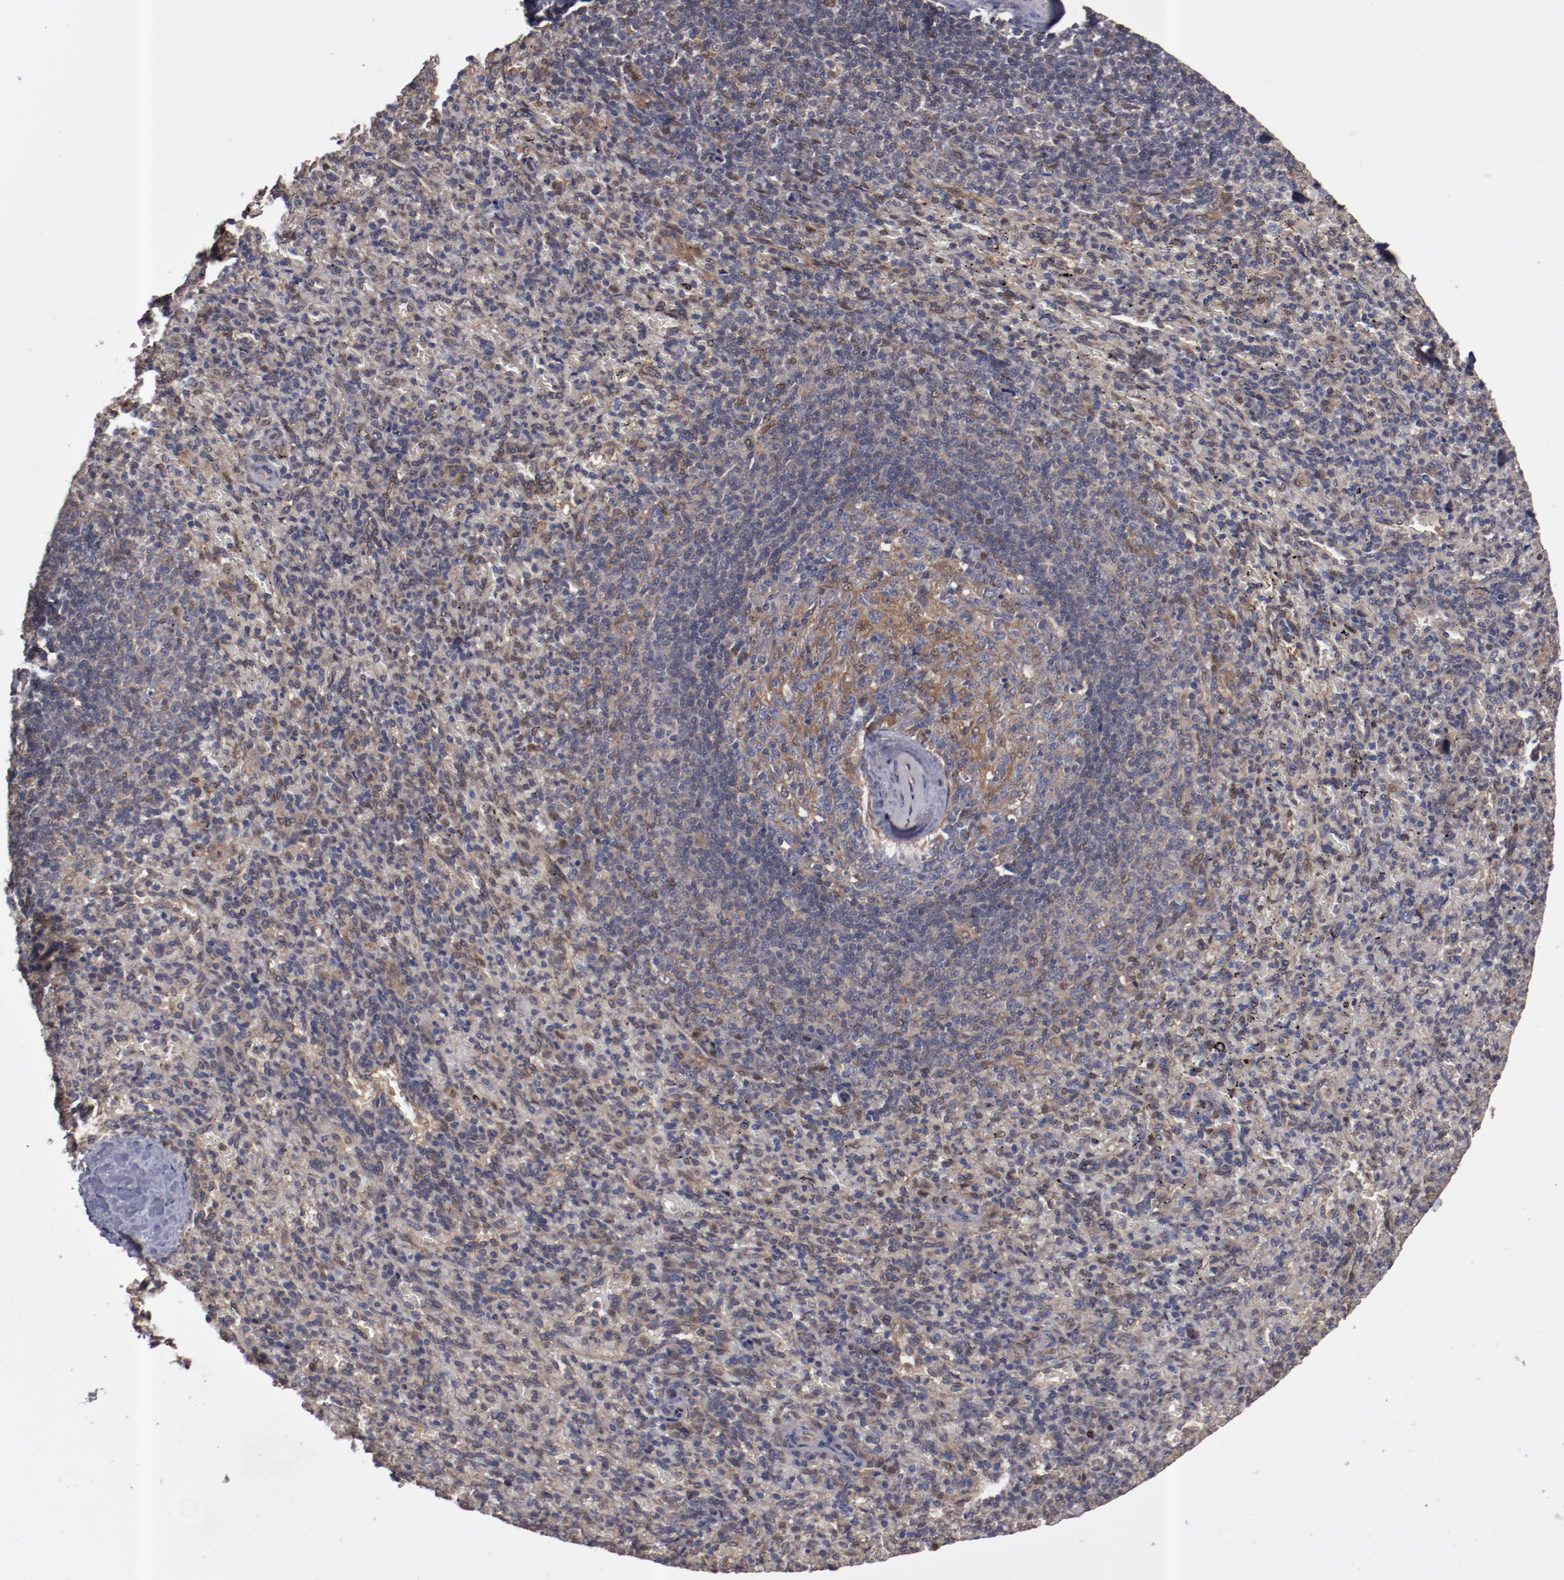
{"staining": {"intensity": "moderate", "quantity": "<25%", "location": "cytoplasmic/membranous"}, "tissue": "spleen", "cell_type": "Cells in red pulp", "image_type": "normal", "snomed": [{"axis": "morphology", "description": "Normal tissue, NOS"}, {"axis": "topography", "description": "Spleen"}], "caption": "Unremarkable spleen was stained to show a protein in brown. There is low levels of moderate cytoplasmic/membranous expression in approximately <25% of cells in red pulp. The protein of interest is shown in brown color, while the nuclei are stained blue.", "gene": "DNAAF2", "patient": {"sex": "female", "age": 43}}